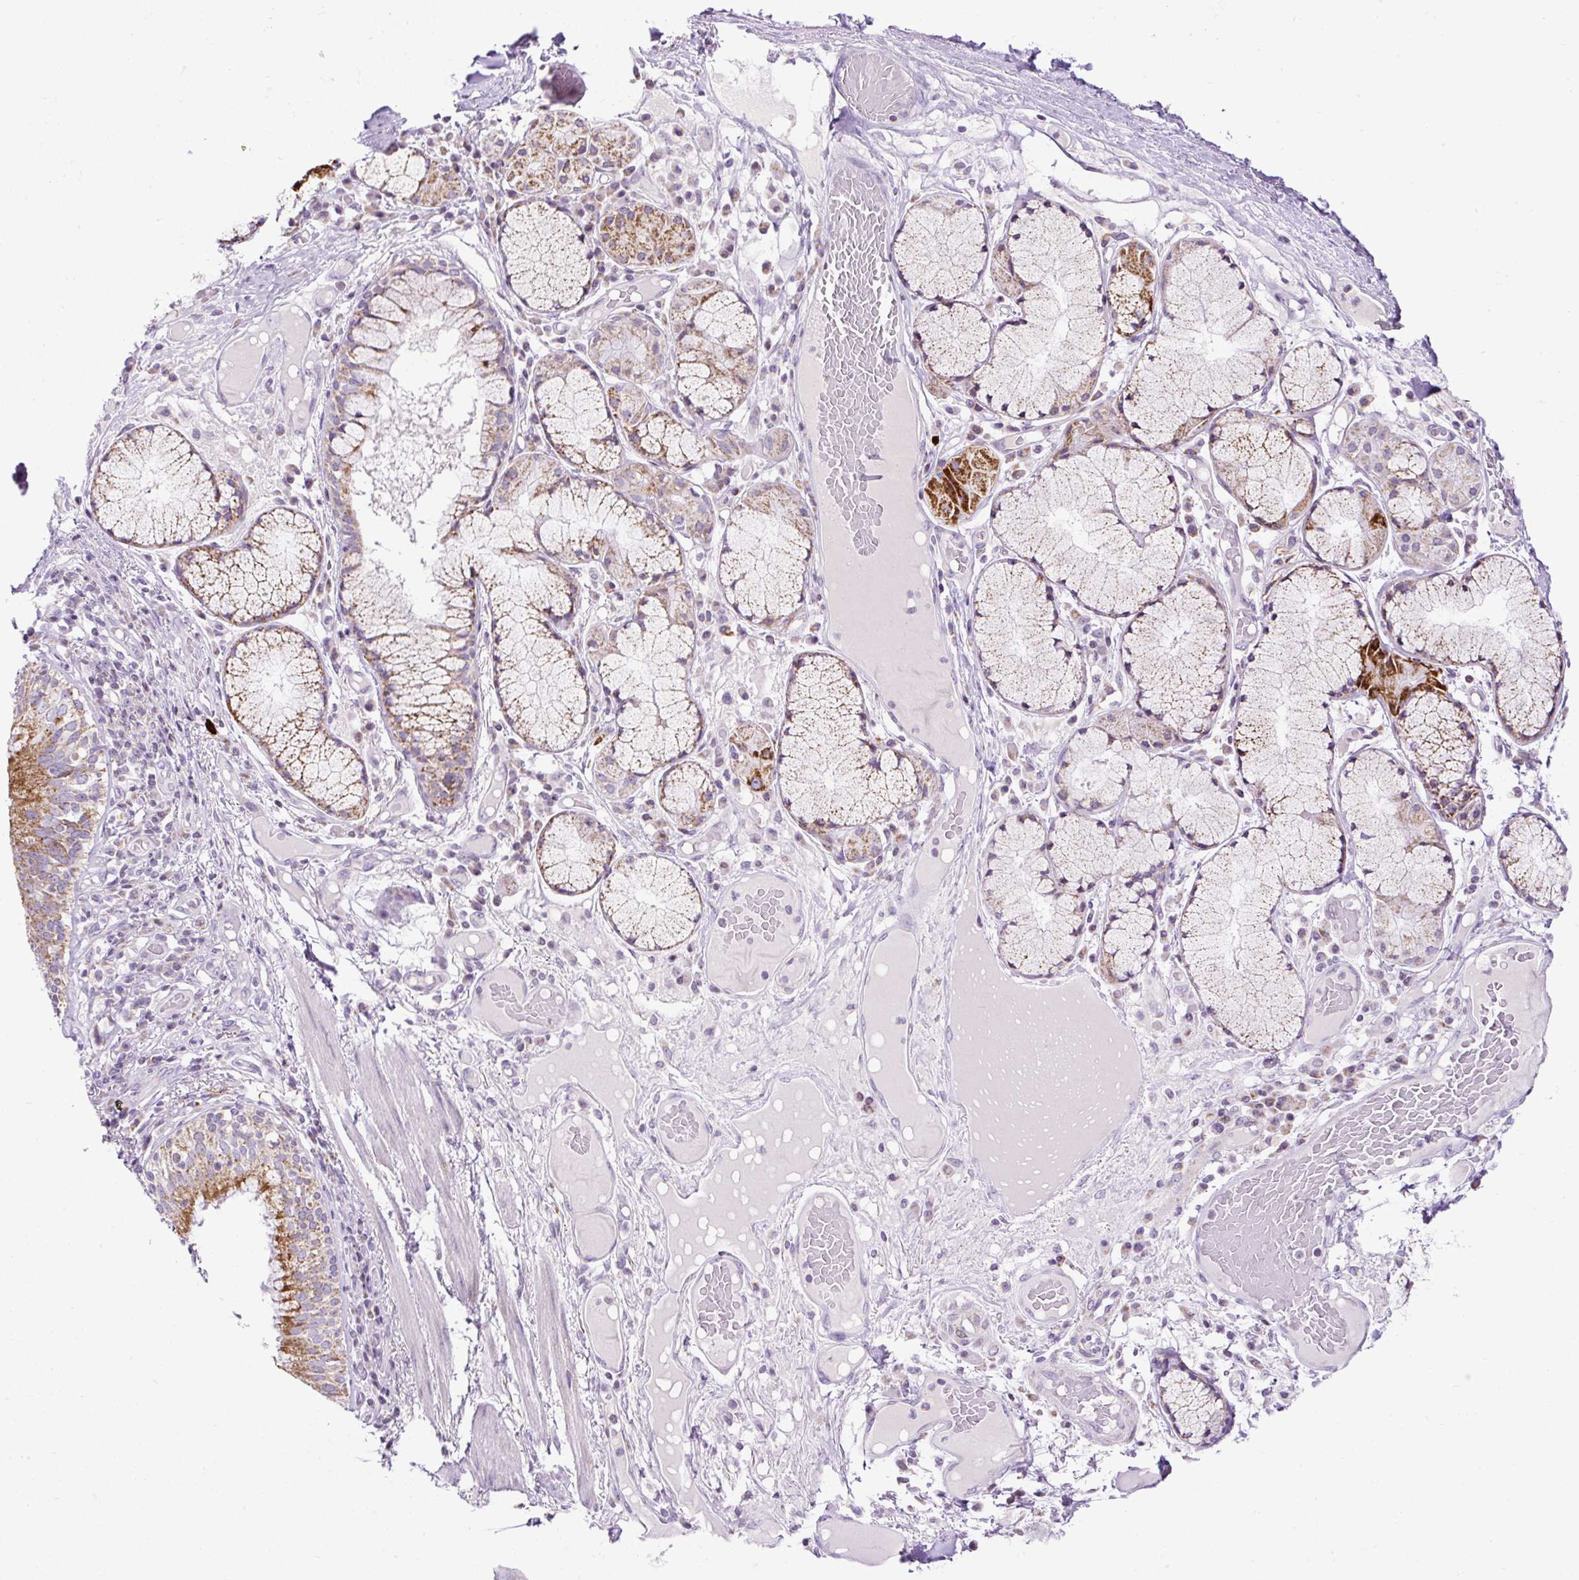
{"staining": {"intensity": "negative", "quantity": "none", "location": "none"}, "tissue": "adipose tissue", "cell_type": "Adipocytes", "image_type": "normal", "snomed": [{"axis": "morphology", "description": "Normal tissue, NOS"}, {"axis": "topography", "description": "Cartilage tissue"}, {"axis": "topography", "description": "Bronchus"}], "caption": "Immunohistochemical staining of normal adipose tissue displays no significant staining in adipocytes.", "gene": "FMC1", "patient": {"sex": "male", "age": 56}}